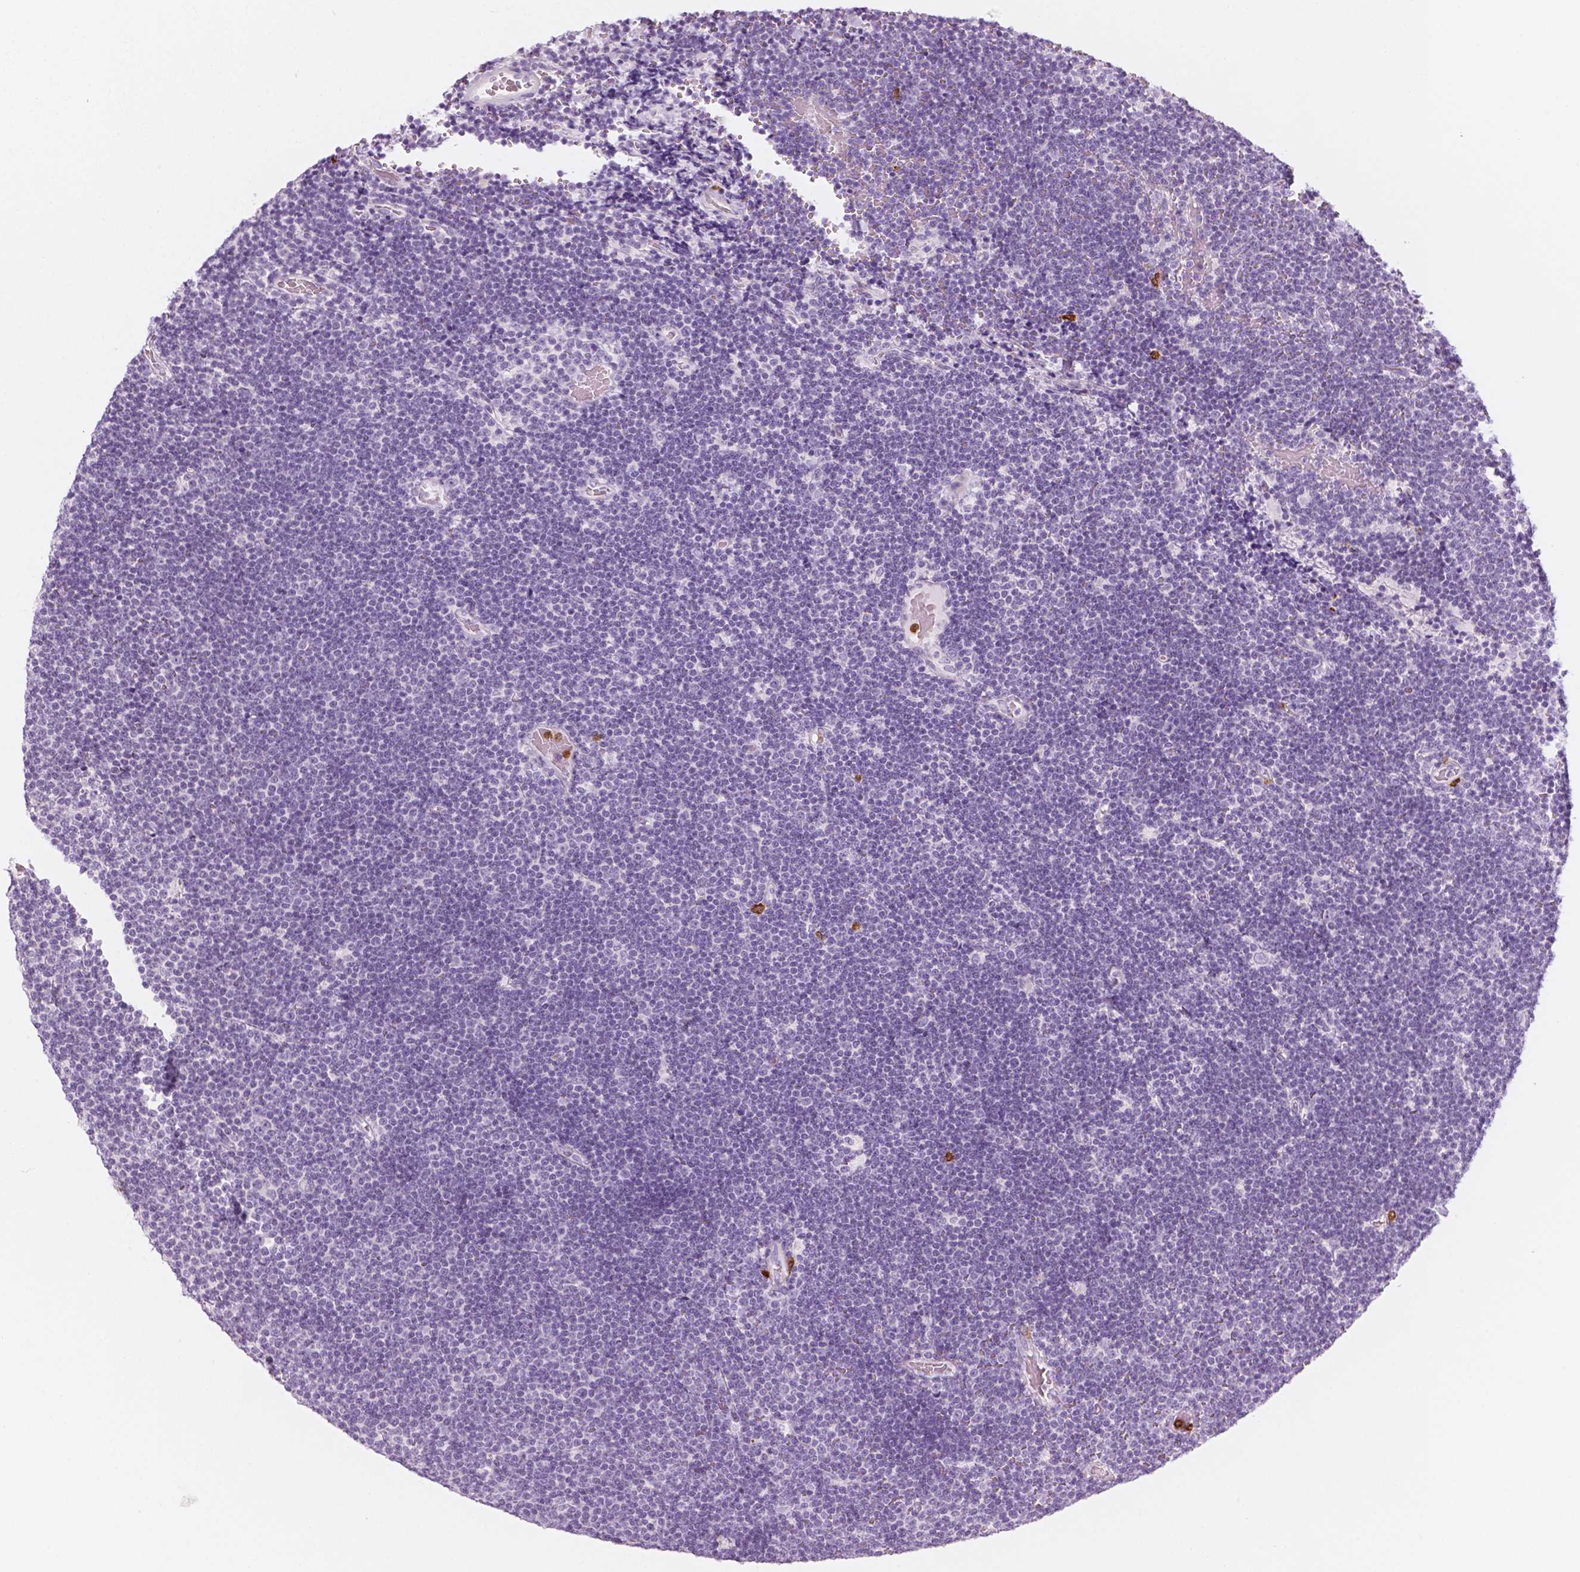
{"staining": {"intensity": "negative", "quantity": "none", "location": "none"}, "tissue": "lymphoma", "cell_type": "Tumor cells", "image_type": "cancer", "snomed": [{"axis": "morphology", "description": "Malignant lymphoma, non-Hodgkin's type, Low grade"}, {"axis": "topography", "description": "Brain"}], "caption": "This is an immunohistochemistry (IHC) photomicrograph of lymphoma. There is no expression in tumor cells.", "gene": "CES1", "patient": {"sex": "female", "age": 66}}